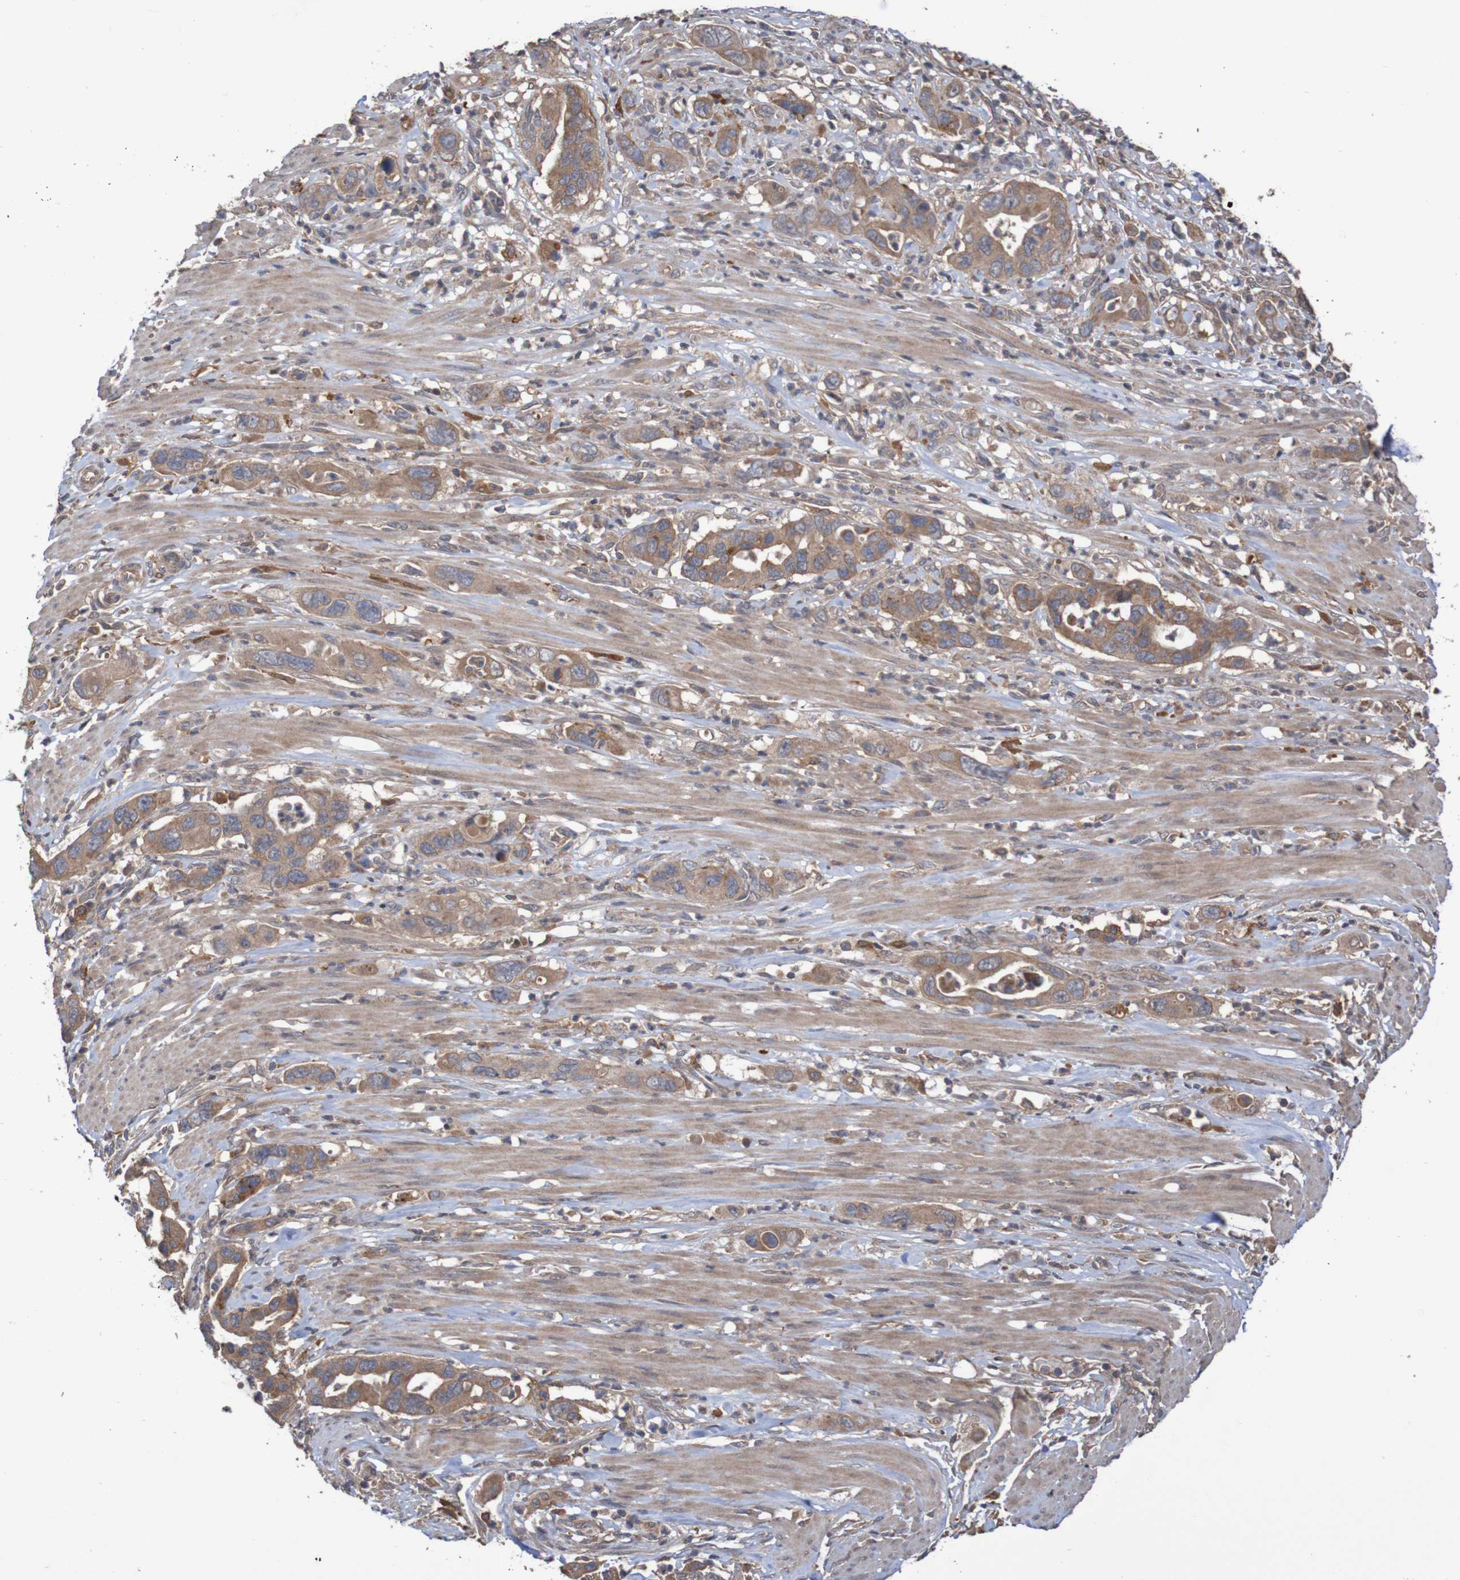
{"staining": {"intensity": "moderate", "quantity": ">75%", "location": "cytoplasmic/membranous"}, "tissue": "pancreatic cancer", "cell_type": "Tumor cells", "image_type": "cancer", "snomed": [{"axis": "morphology", "description": "Adenocarcinoma, NOS"}, {"axis": "topography", "description": "Pancreas"}], "caption": "A micrograph showing moderate cytoplasmic/membranous positivity in about >75% of tumor cells in pancreatic cancer (adenocarcinoma), as visualized by brown immunohistochemical staining.", "gene": "PHYH", "patient": {"sex": "female", "age": 71}}